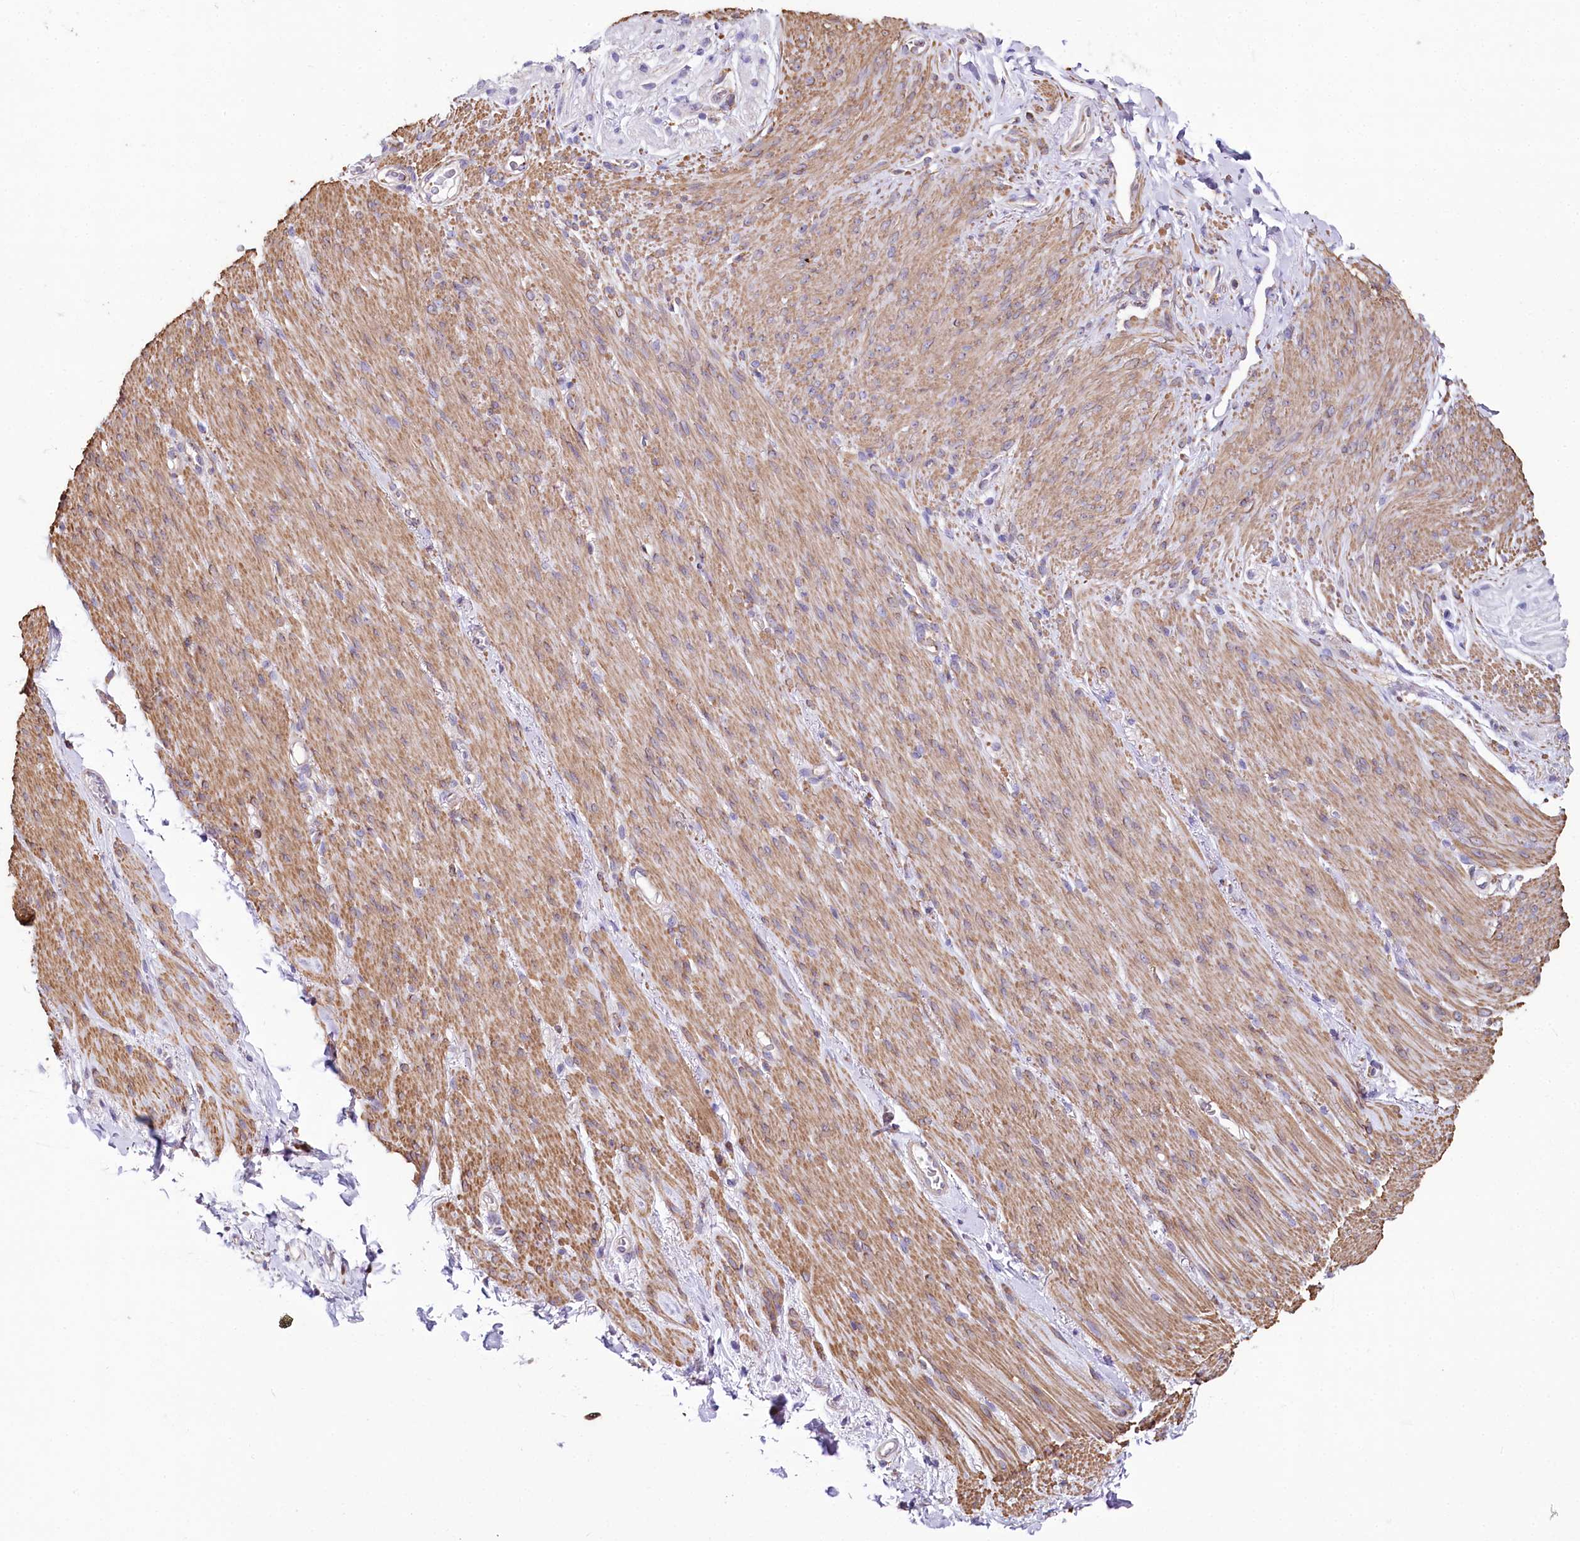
{"staining": {"intensity": "negative", "quantity": "none", "location": "none"}, "tissue": "adipose tissue", "cell_type": "Adipocytes", "image_type": "normal", "snomed": [{"axis": "morphology", "description": "Normal tissue, NOS"}, {"axis": "topography", "description": "Colon"}, {"axis": "topography", "description": "Peripheral nerve tissue"}], "caption": "Immunohistochemistry of normal adipose tissue demonstrates no positivity in adipocytes.", "gene": "STX6", "patient": {"sex": "female", "age": 61}}